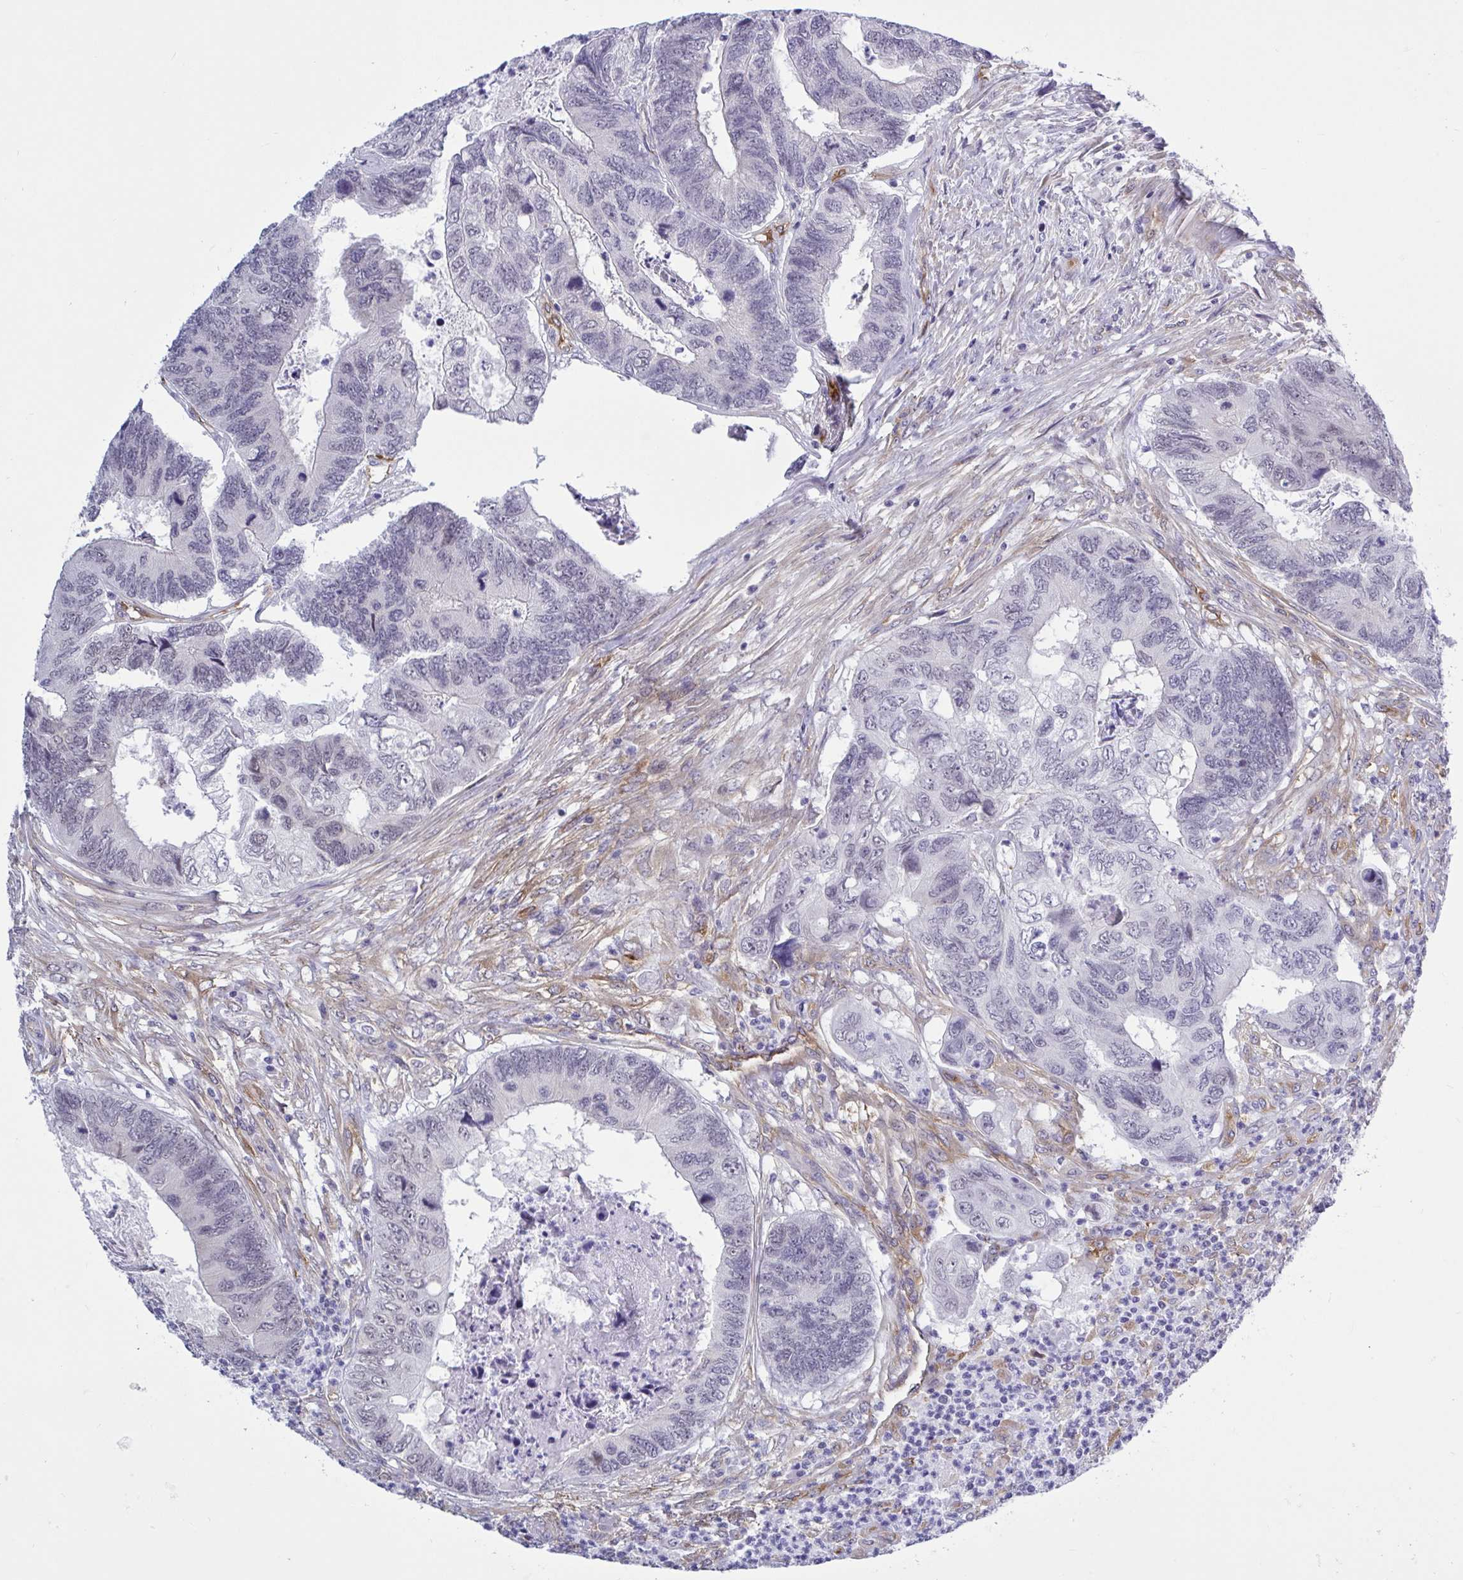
{"staining": {"intensity": "negative", "quantity": "none", "location": "none"}, "tissue": "colorectal cancer", "cell_type": "Tumor cells", "image_type": "cancer", "snomed": [{"axis": "morphology", "description": "Adenocarcinoma, NOS"}, {"axis": "topography", "description": "Colon"}], "caption": "This photomicrograph is of colorectal cancer stained with immunohistochemistry to label a protein in brown with the nuclei are counter-stained blue. There is no staining in tumor cells.", "gene": "EML1", "patient": {"sex": "female", "age": 67}}